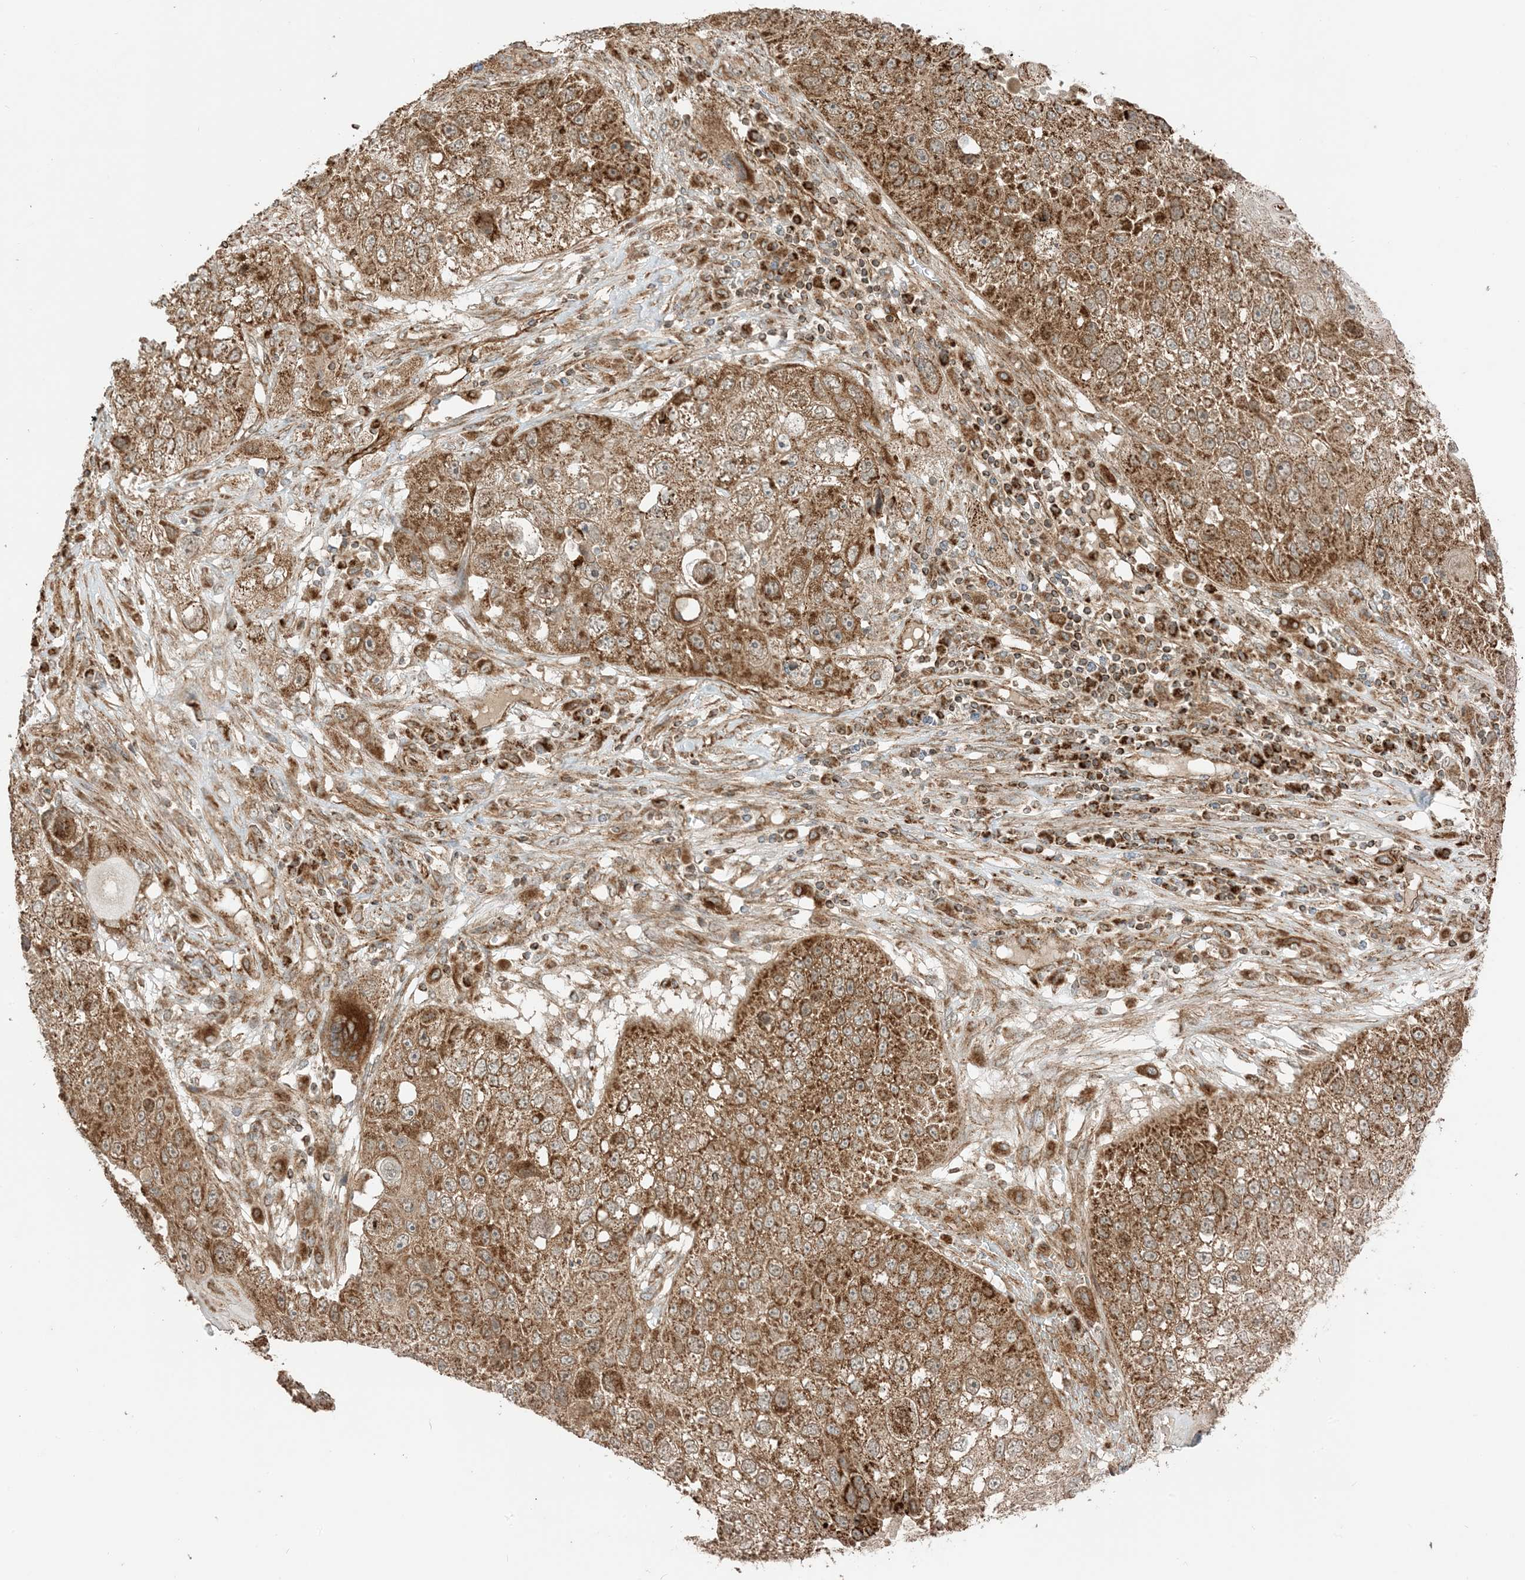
{"staining": {"intensity": "strong", "quantity": ">75%", "location": "cytoplasmic/membranous"}, "tissue": "lung cancer", "cell_type": "Tumor cells", "image_type": "cancer", "snomed": [{"axis": "morphology", "description": "Squamous cell carcinoma, NOS"}, {"axis": "topography", "description": "Lung"}], "caption": "This image demonstrates immunohistochemistry staining of lung squamous cell carcinoma, with high strong cytoplasmic/membranous staining in approximately >75% of tumor cells.", "gene": "N4BP3", "patient": {"sex": "male", "age": 61}}